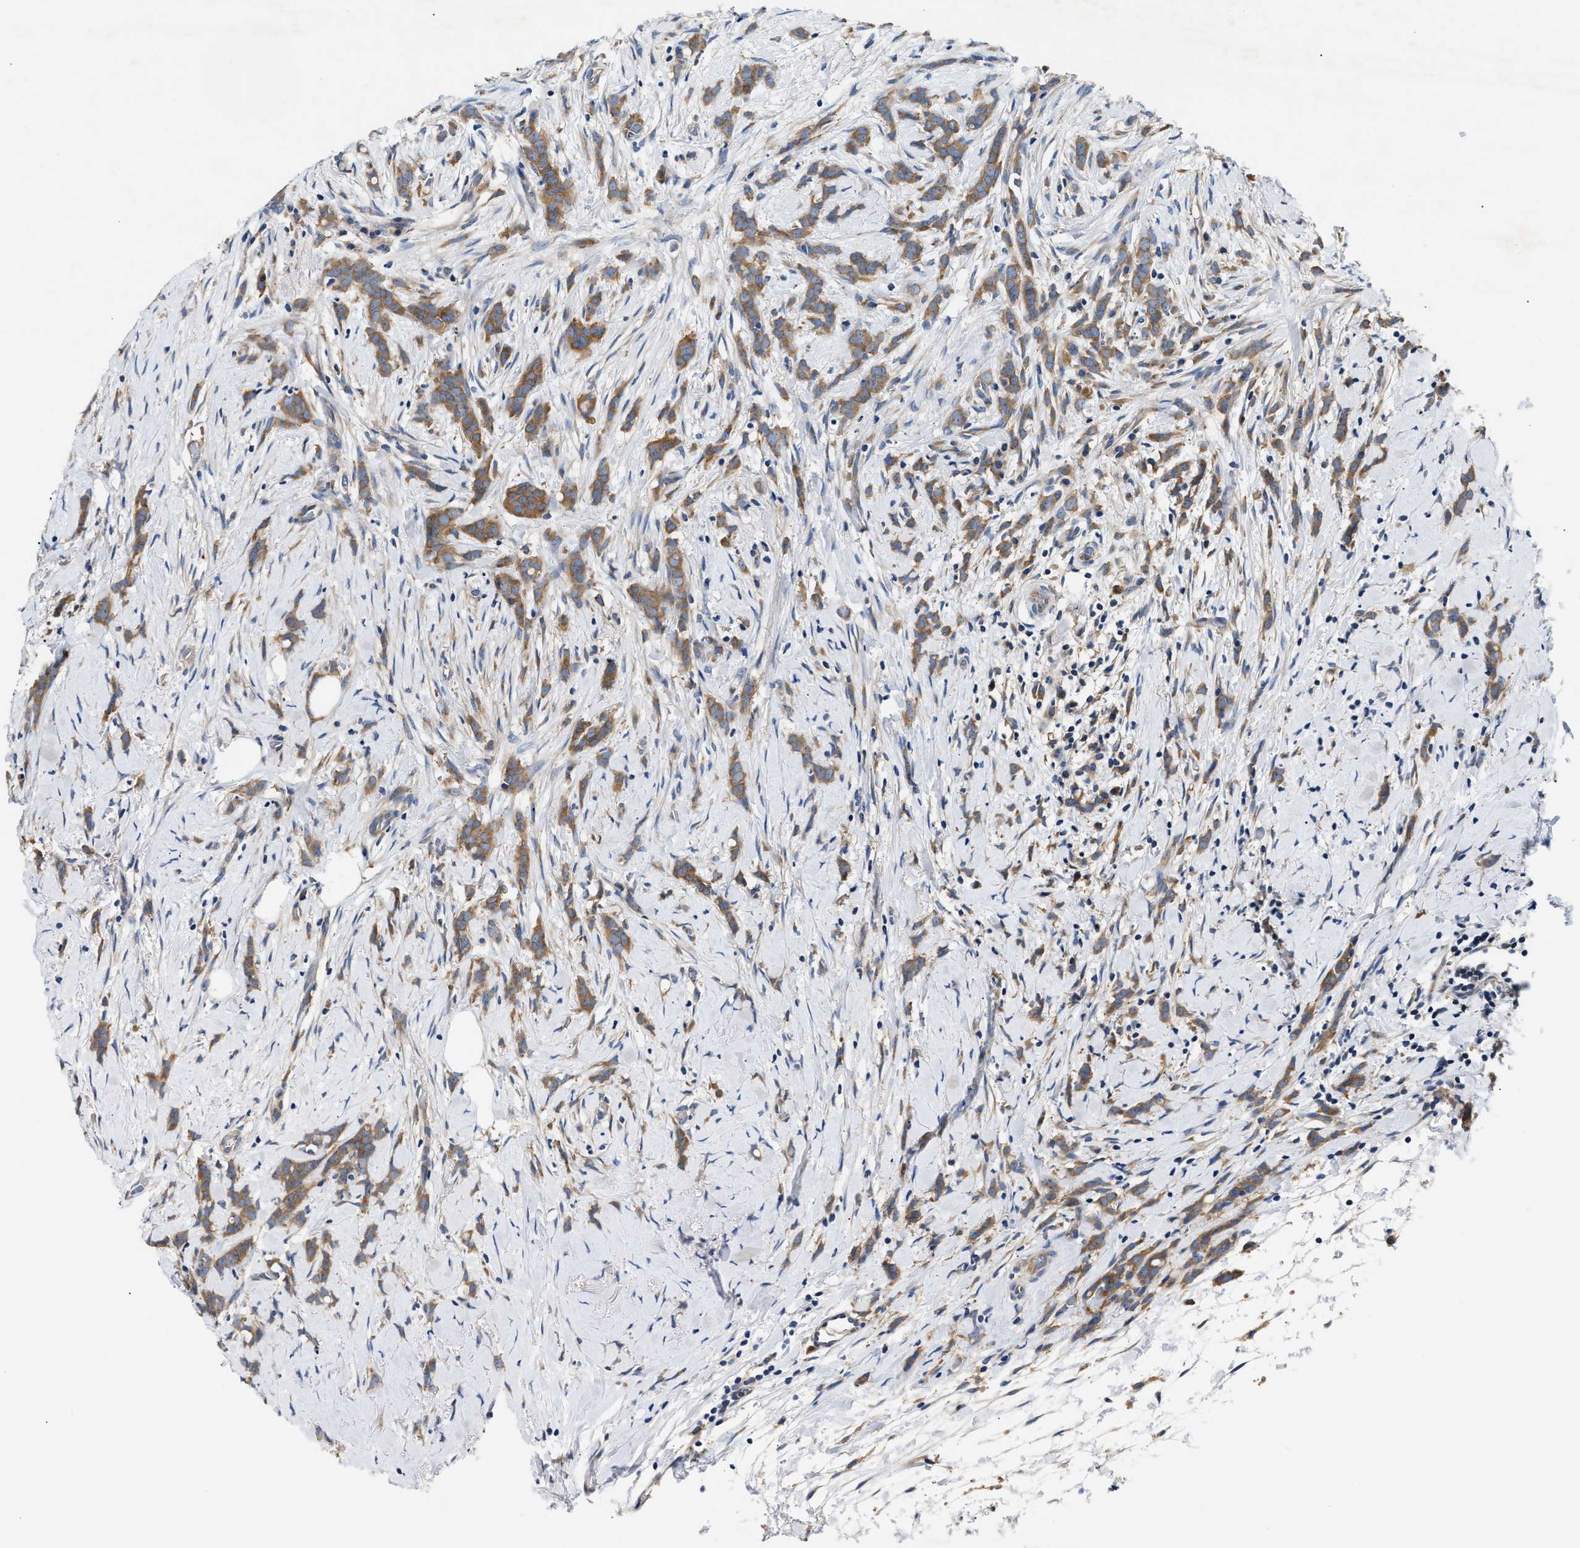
{"staining": {"intensity": "moderate", "quantity": ">75%", "location": "cytoplasmic/membranous"}, "tissue": "breast cancer", "cell_type": "Tumor cells", "image_type": "cancer", "snomed": [{"axis": "morphology", "description": "Lobular carcinoma, in situ"}, {"axis": "morphology", "description": "Lobular carcinoma"}, {"axis": "topography", "description": "Breast"}], "caption": "Protein staining by IHC exhibits moderate cytoplasmic/membranous staining in about >75% of tumor cells in breast cancer (lobular carcinoma). Using DAB (brown) and hematoxylin (blue) stains, captured at high magnification using brightfield microscopy.", "gene": "FAM185A", "patient": {"sex": "female", "age": 41}}